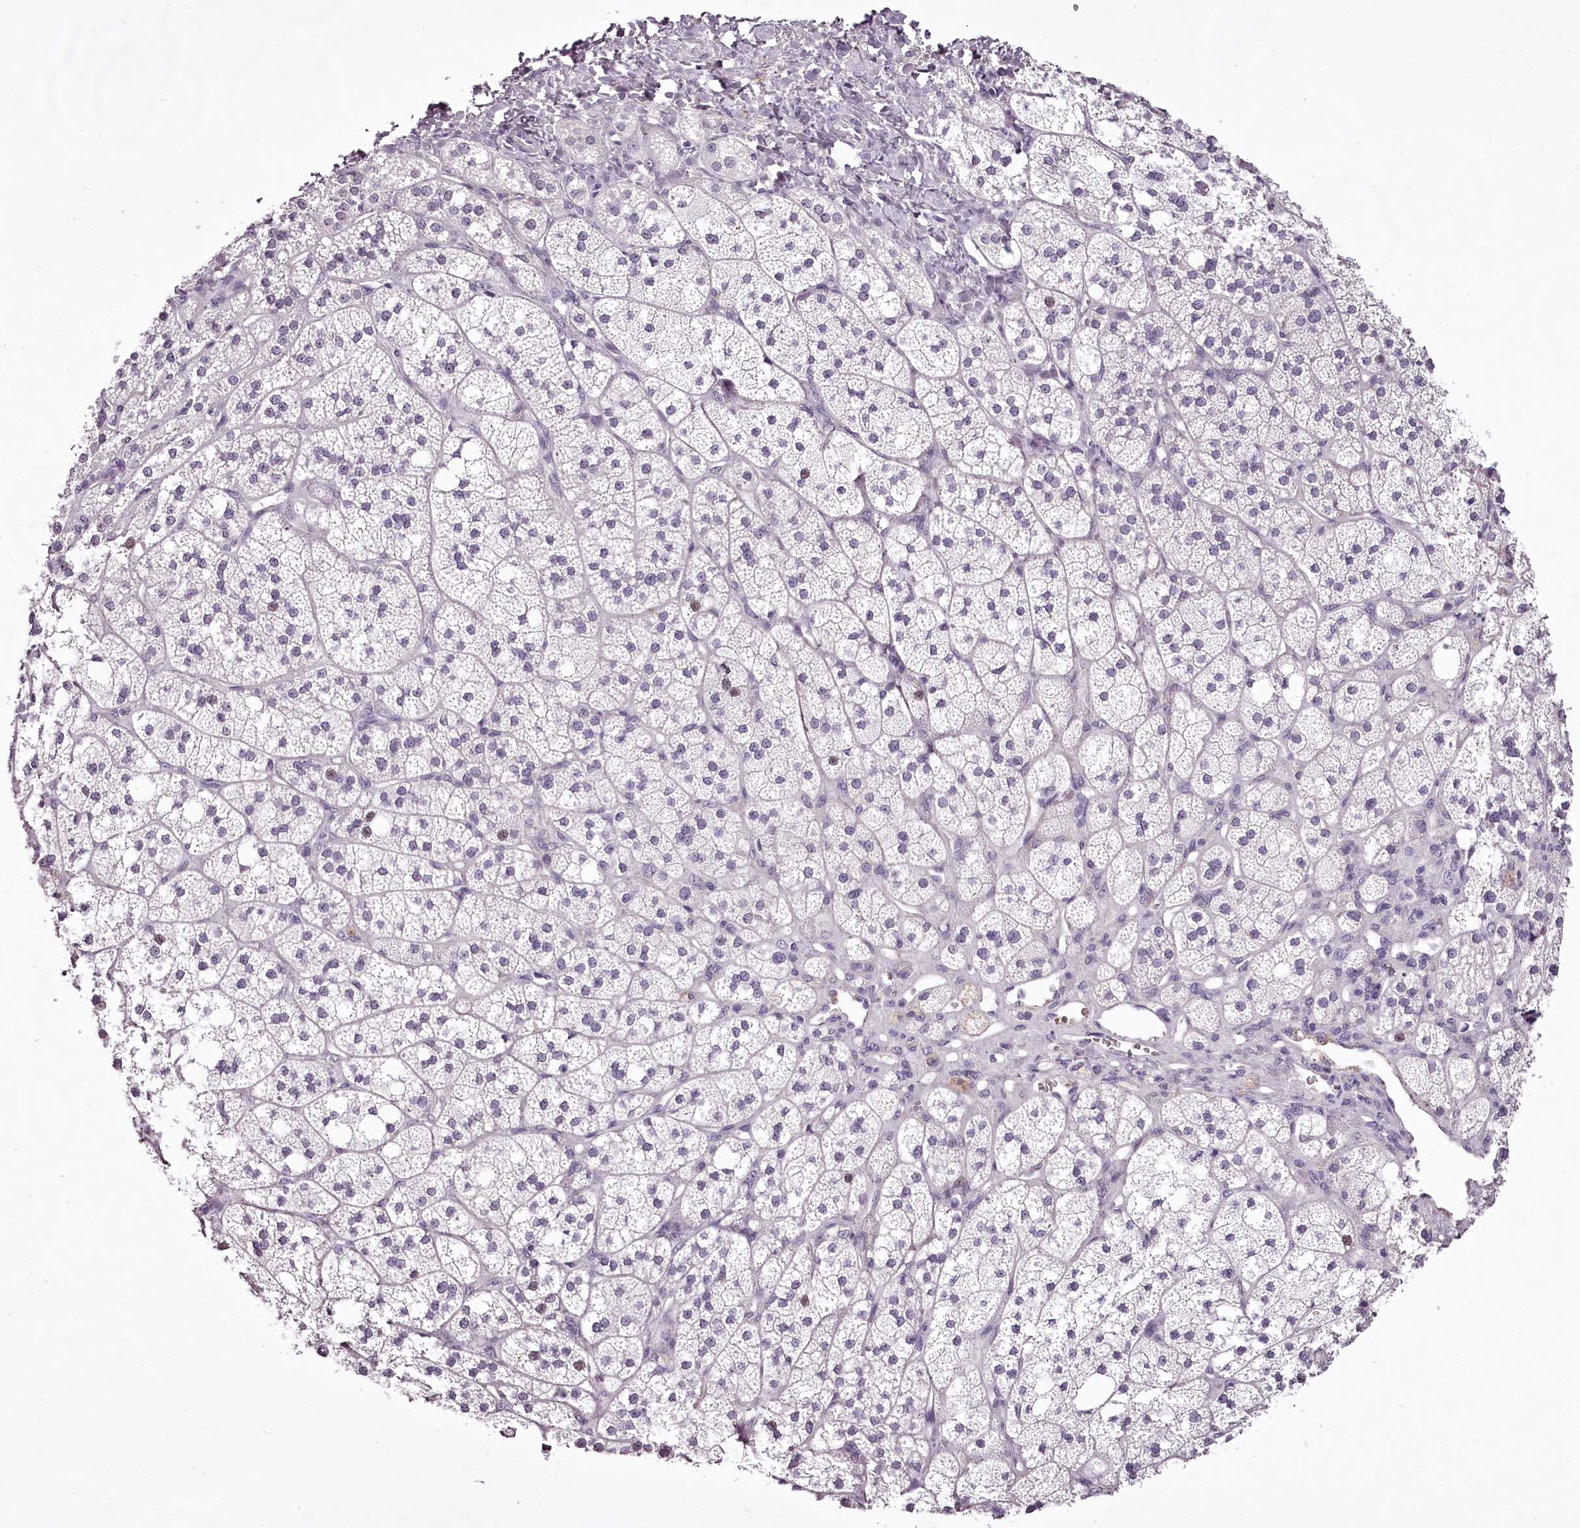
{"staining": {"intensity": "negative", "quantity": "none", "location": "none"}, "tissue": "adrenal gland", "cell_type": "Glandular cells", "image_type": "normal", "snomed": [{"axis": "morphology", "description": "Normal tissue, NOS"}, {"axis": "topography", "description": "Adrenal gland"}], "caption": "This photomicrograph is of unremarkable adrenal gland stained with immunohistochemistry (IHC) to label a protein in brown with the nuclei are counter-stained blue. There is no expression in glandular cells.", "gene": "C1orf56", "patient": {"sex": "male", "age": 61}}